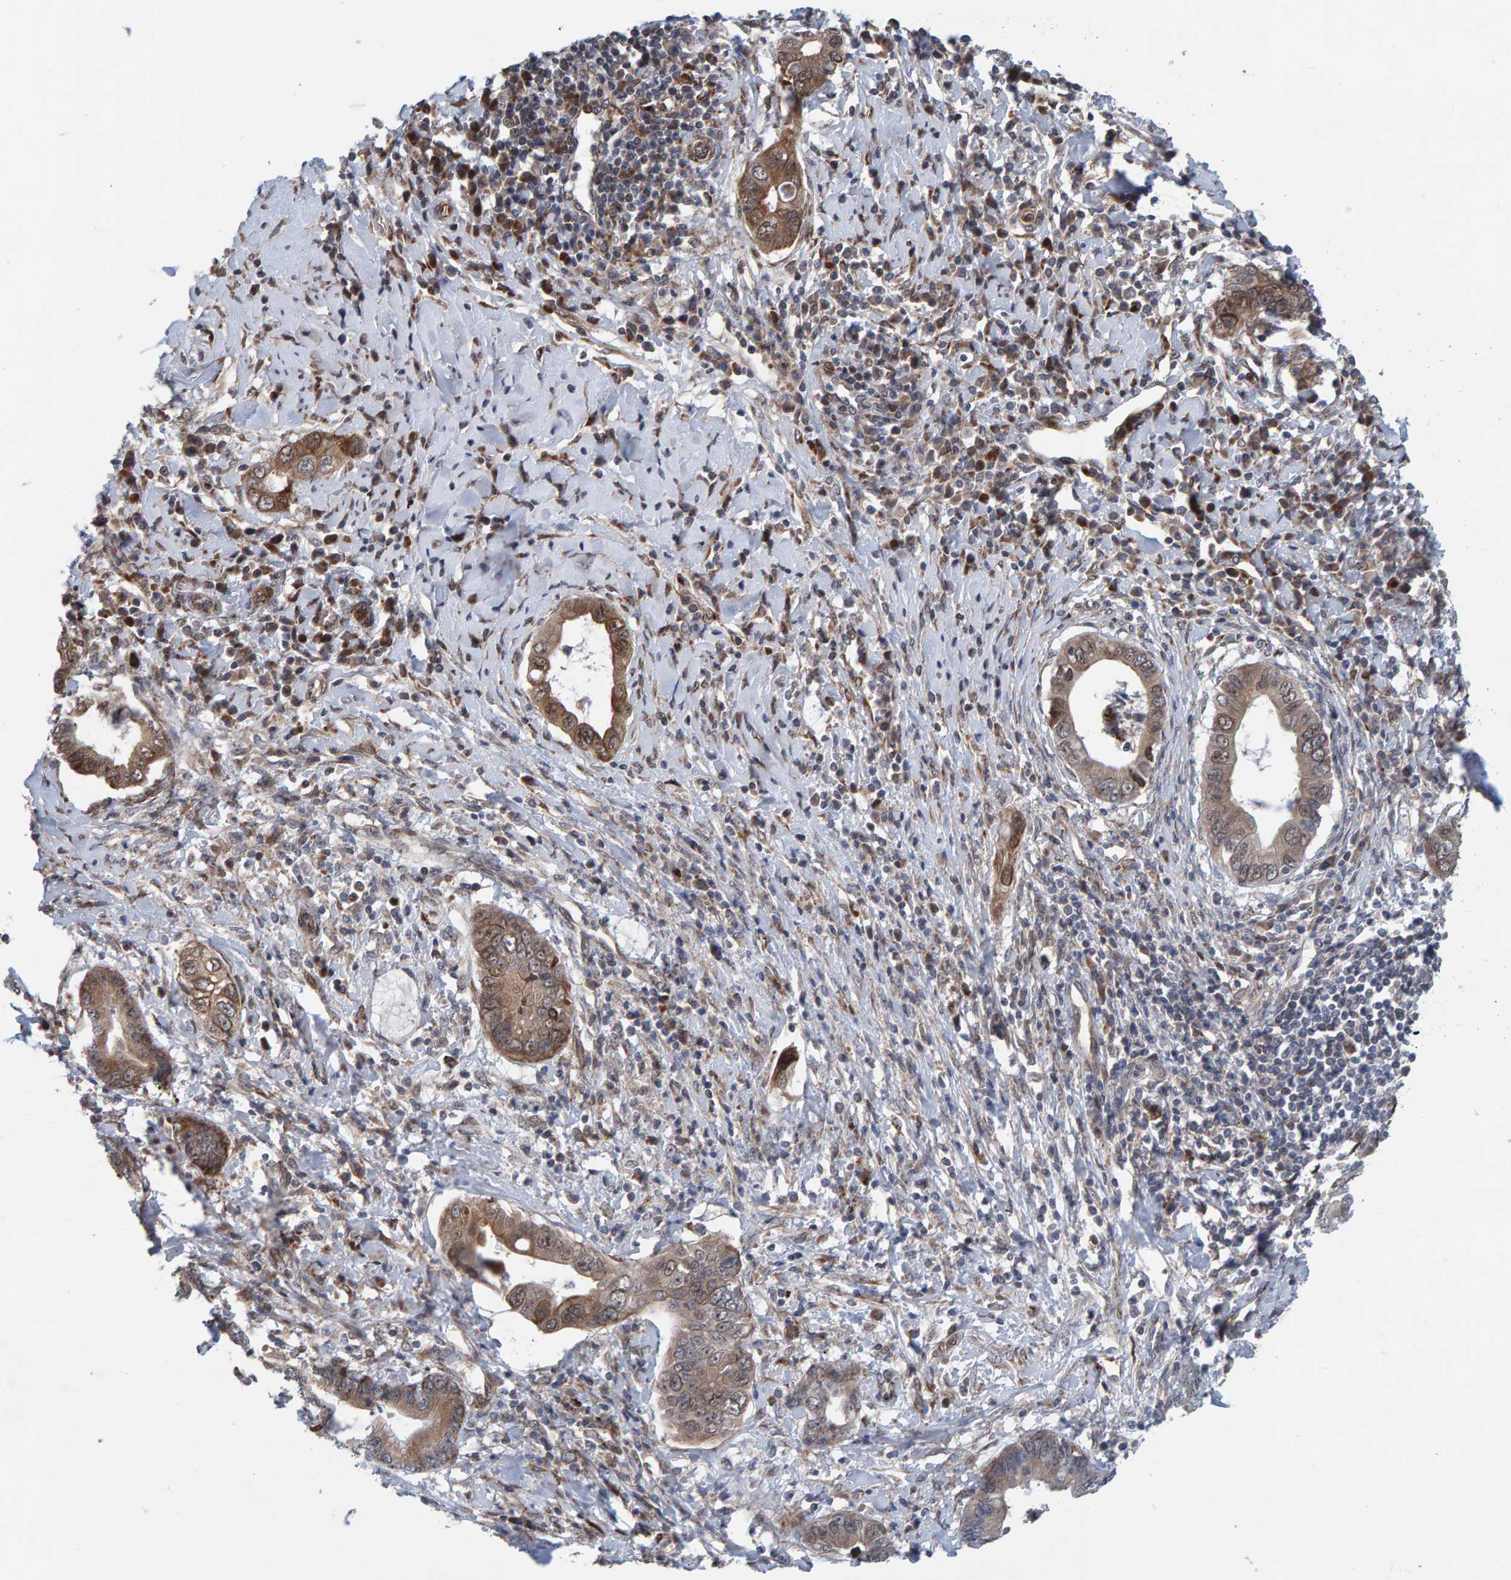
{"staining": {"intensity": "moderate", "quantity": ">75%", "location": "cytoplasmic/membranous"}, "tissue": "cervical cancer", "cell_type": "Tumor cells", "image_type": "cancer", "snomed": [{"axis": "morphology", "description": "Adenocarcinoma, NOS"}, {"axis": "topography", "description": "Cervix"}], "caption": "Adenocarcinoma (cervical) stained for a protein demonstrates moderate cytoplasmic/membranous positivity in tumor cells.", "gene": "MFSD6L", "patient": {"sex": "female", "age": 44}}